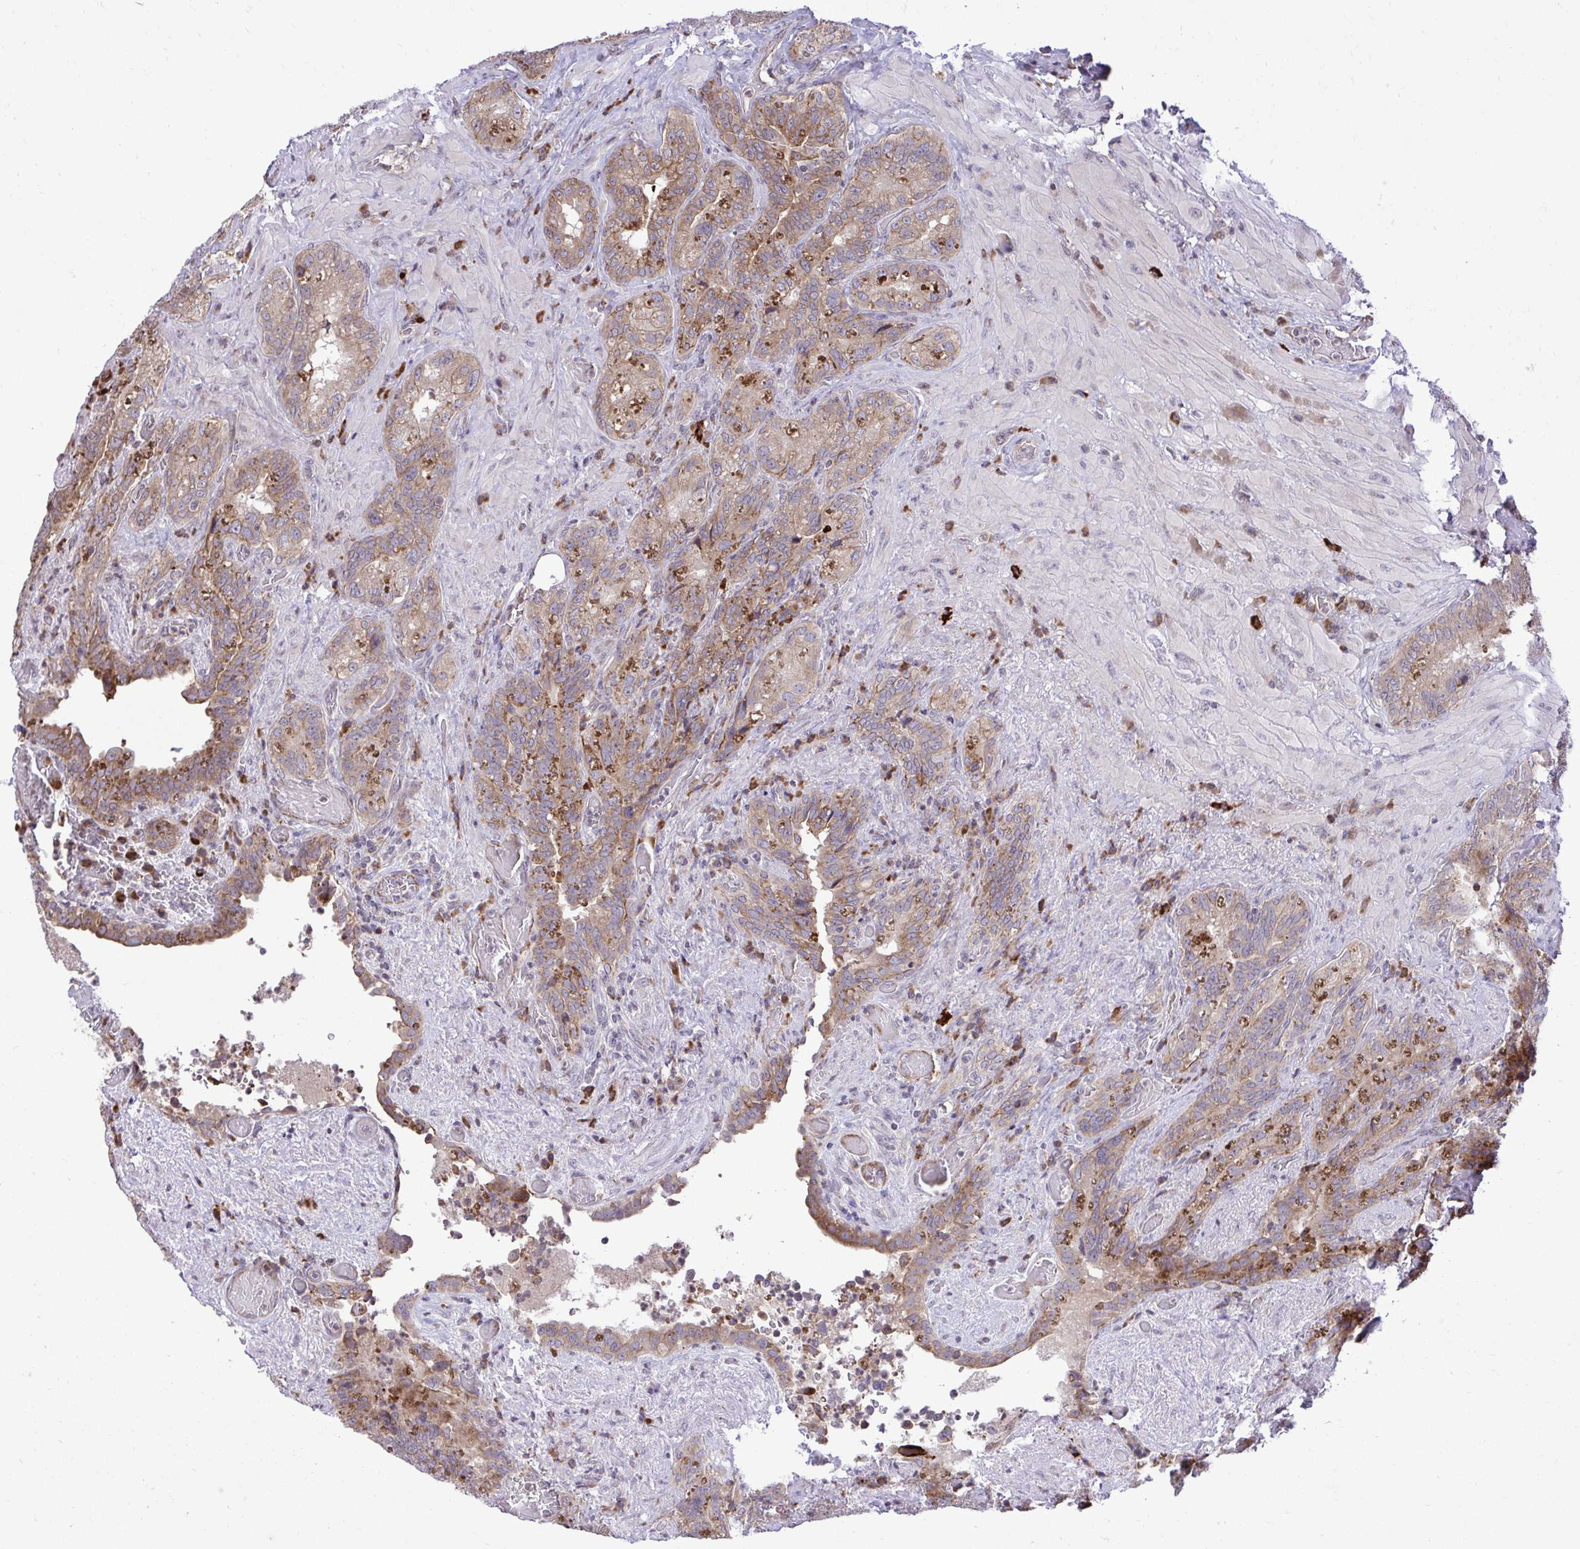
{"staining": {"intensity": "strong", "quantity": "25%-75%", "location": "cytoplasmic/membranous"}, "tissue": "seminal vesicle", "cell_type": "Glandular cells", "image_type": "normal", "snomed": [{"axis": "morphology", "description": "Normal tissue, NOS"}, {"axis": "topography", "description": "Seminal veicle"}], "caption": "About 25%-75% of glandular cells in unremarkable human seminal vesicle reveal strong cytoplasmic/membranous protein staining as visualized by brown immunohistochemical staining.", "gene": "METTL9", "patient": {"sex": "male", "age": 68}}